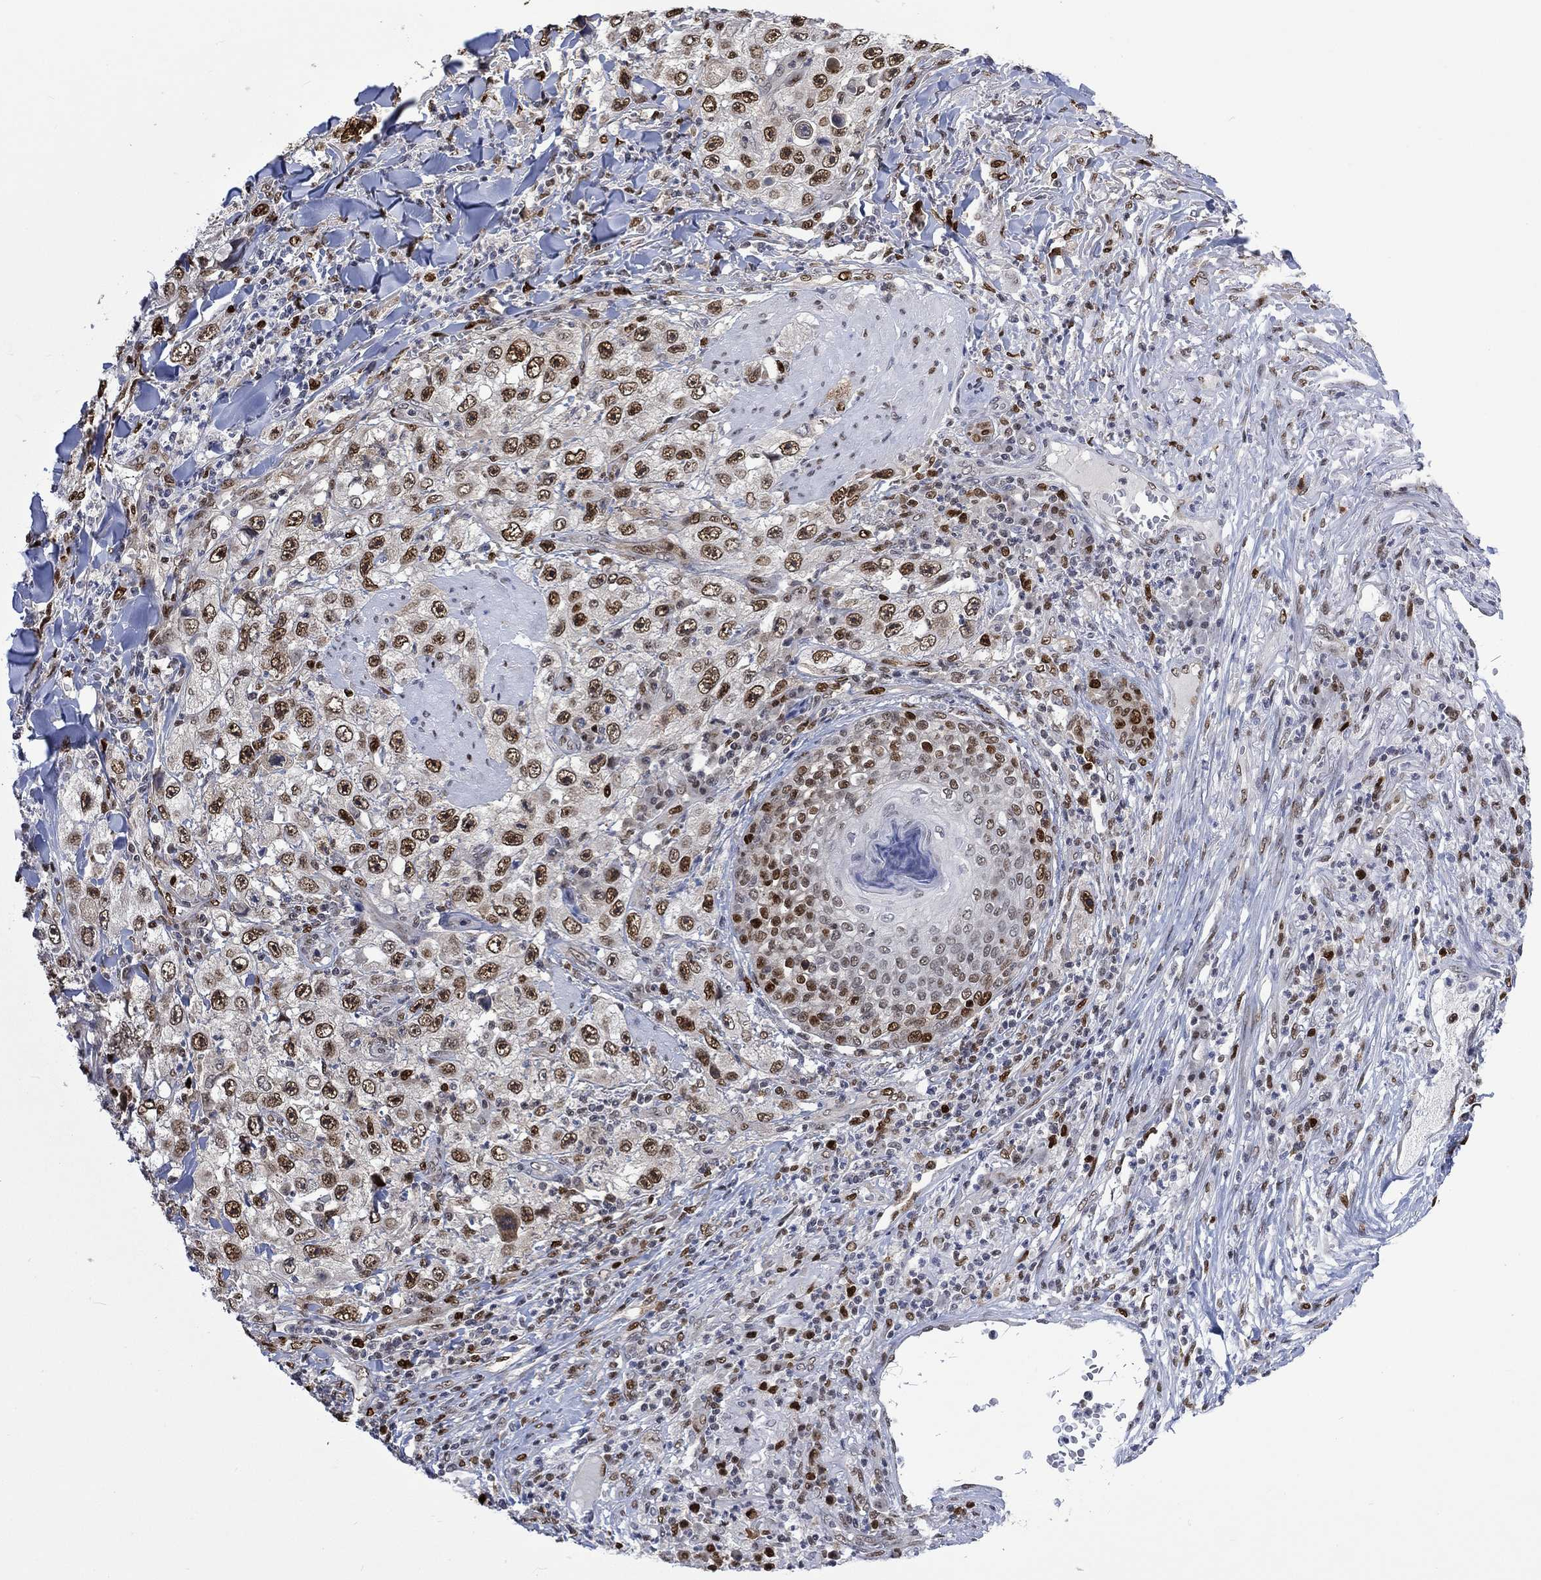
{"staining": {"intensity": "strong", "quantity": ">75%", "location": "nuclear"}, "tissue": "skin cancer", "cell_type": "Tumor cells", "image_type": "cancer", "snomed": [{"axis": "morphology", "description": "Squamous cell carcinoma, NOS"}, {"axis": "topography", "description": "Skin"}], "caption": "Protein expression analysis of skin cancer reveals strong nuclear staining in approximately >75% of tumor cells.", "gene": "RAD54L2", "patient": {"sex": "male", "age": 82}}